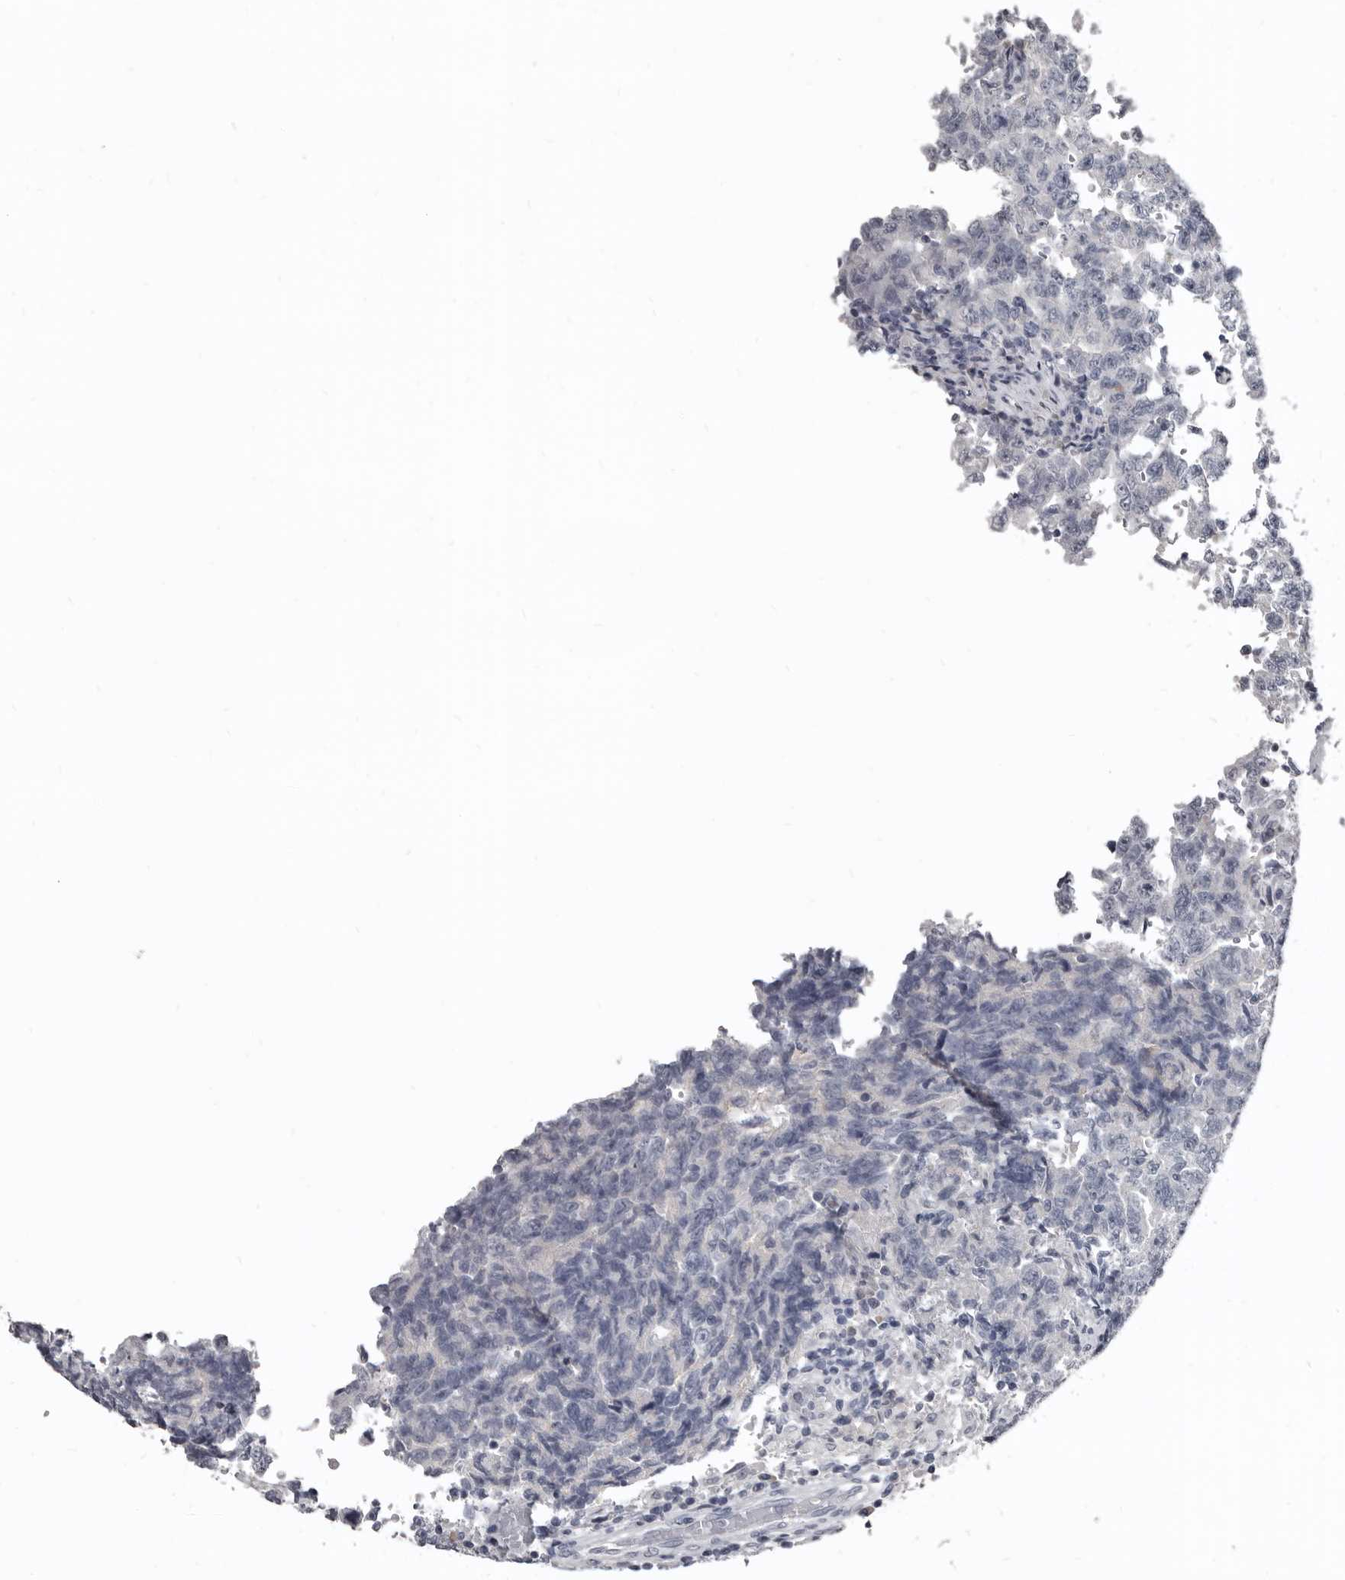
{"staining": {"intensity": "negative", "quantity": "none", "location": "none"}, "tissue": "testis cancer", "cell_type": "Tumor cells", "image_type": "cancer", "snomed": [{"axis": "morphology", "description": "Carcinoma, Embryonal, NOS"}, {"axis": "topography", "description": "Testis"}], "caption": "Immunohistochemical staining of human testis cancer demonstrates no significant staining in tumor cells.", "gene": "GREB1", "patient": {"sex": "male", "age": 26}}